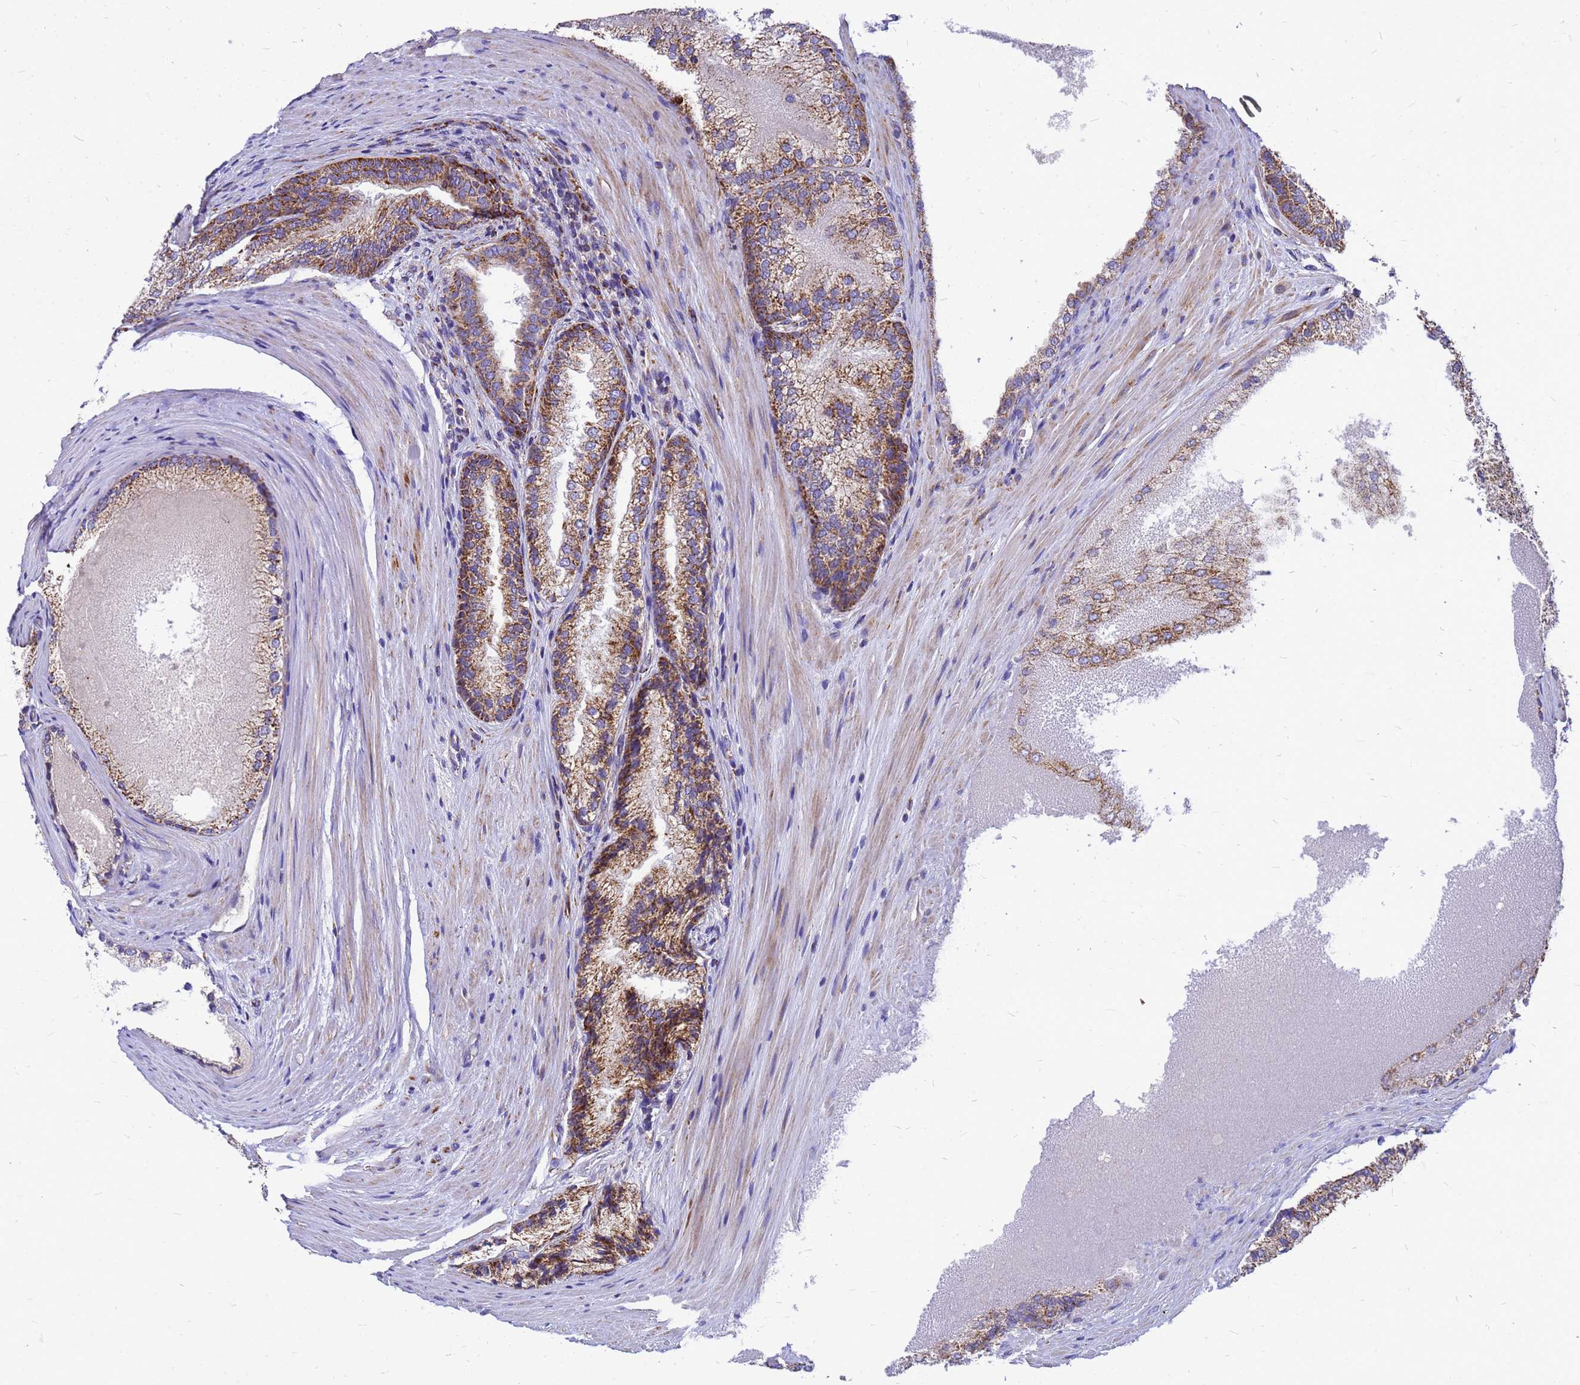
{"staining": {"intensity": "moderate", "quantity": ">75%", "location": "cytoplasmic/membranous"}, "tissue": "prostate cancer", "cell_type": "Tumor cells", "image_type": "cancer", "snomed": [{"axis": "morphology", "description": "Adenocarcinoma, Low grade"}, {"axis": "topography", "description": "Prostate"}], "caption": "Immunohistochemistry (IHC) of human prostate adenocarcinoma (low-grade) shows medium levels of moderate cytoplasmic/membranous positivity in about >75% of tumor cells. (Brightfield microscopy of DAB IHC at high magnification).", "gene": "CMC4", "patient": {"sex": "male", "age": 74}}